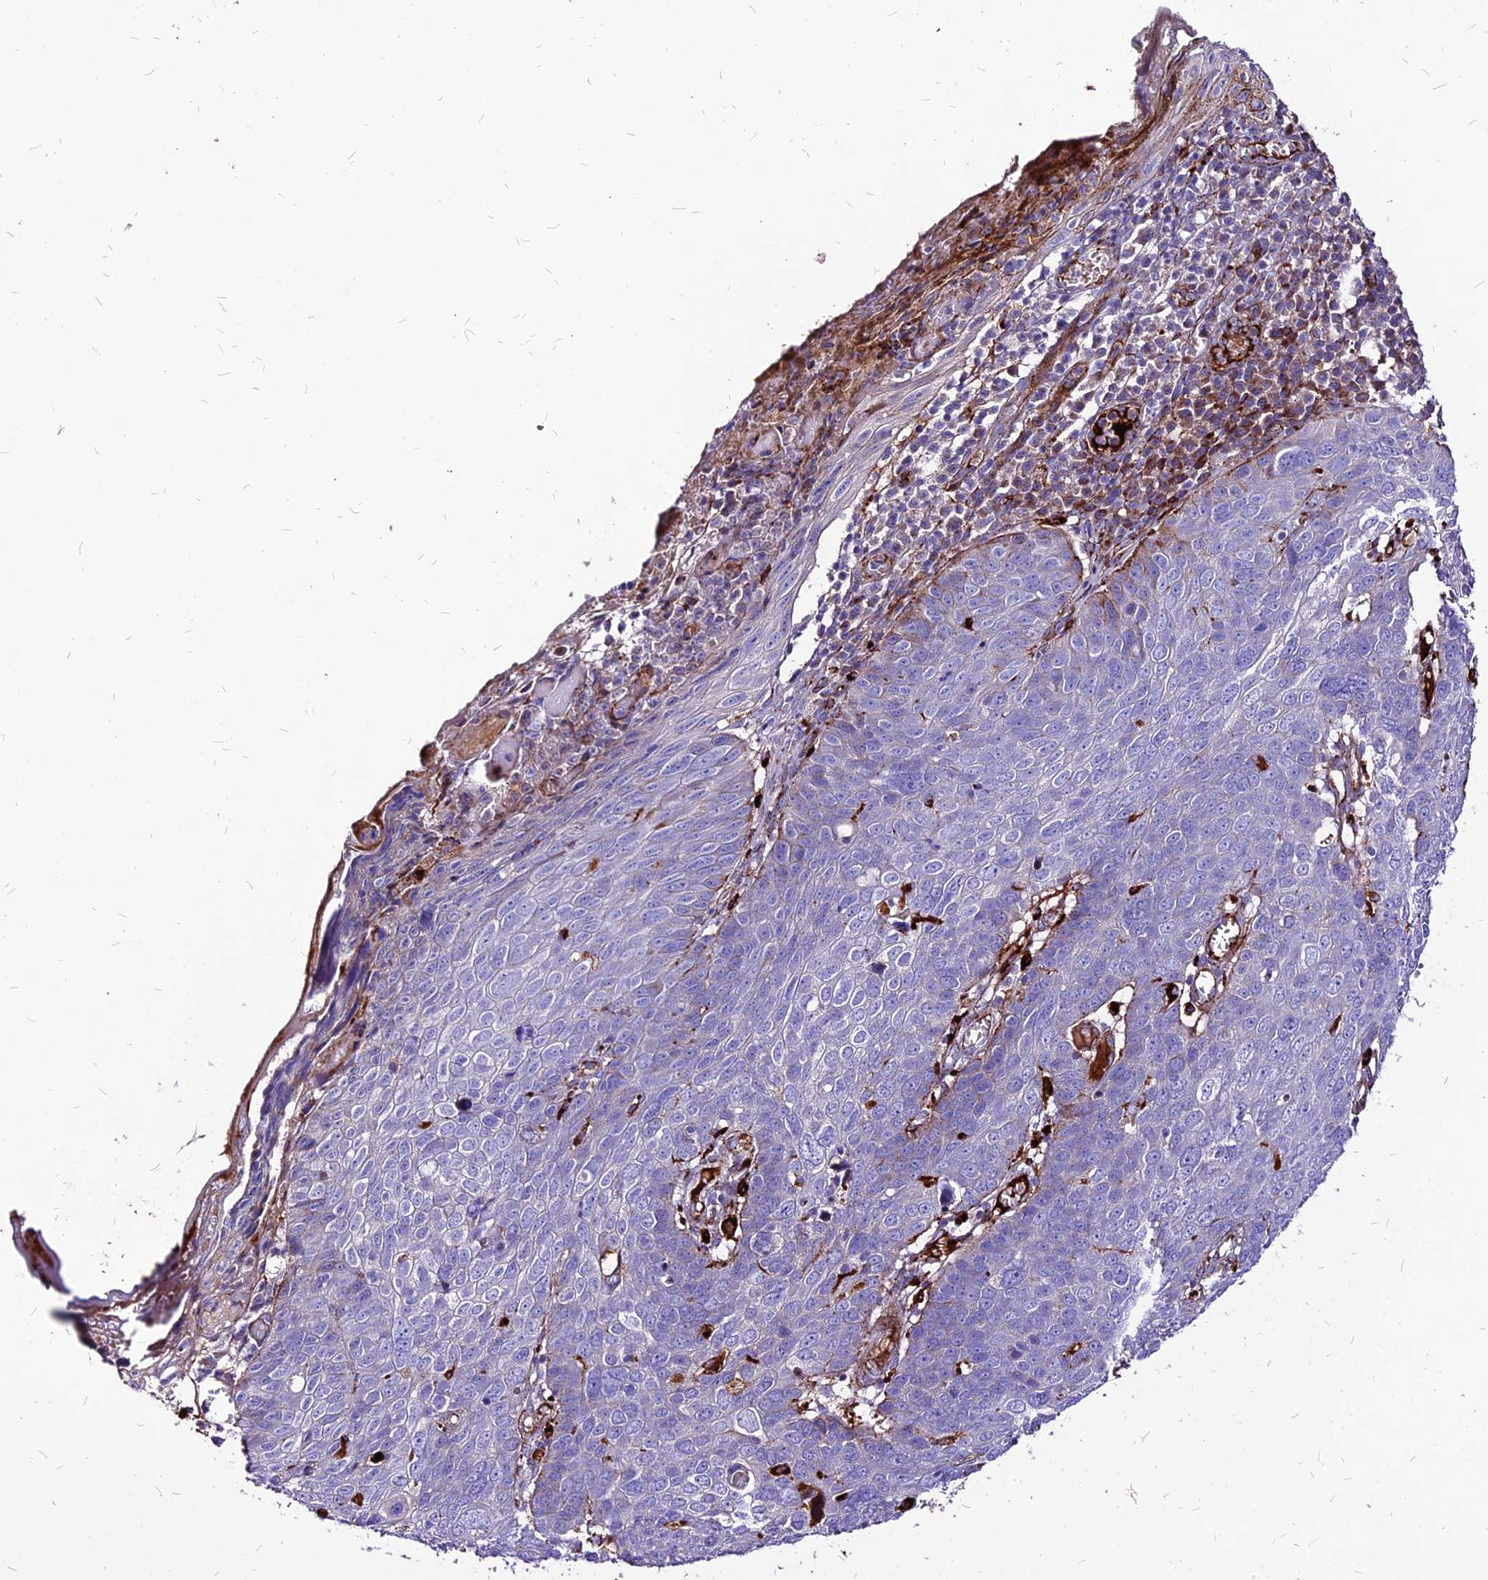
{"staining": {"intensity": "negative", "quantity": "none", "location": "none"}, "tissue": "skin cancer", "cell_type": "Tumor cells", "image_type": "cancer", "snomed": [{"axis": "morphology", "description": "Squamous cell carcinoma, NOS"}, {"axis": "topography", "description": "Skin"}], "caption": "Immunohistochemistry (IHC) micrograph of skin squamous cell carcinoma stained for a protein (brown), which reveals no staining in tumor cells.", "gene": "RIMOC1", "patient": {"sex": "male", "age": 71}}